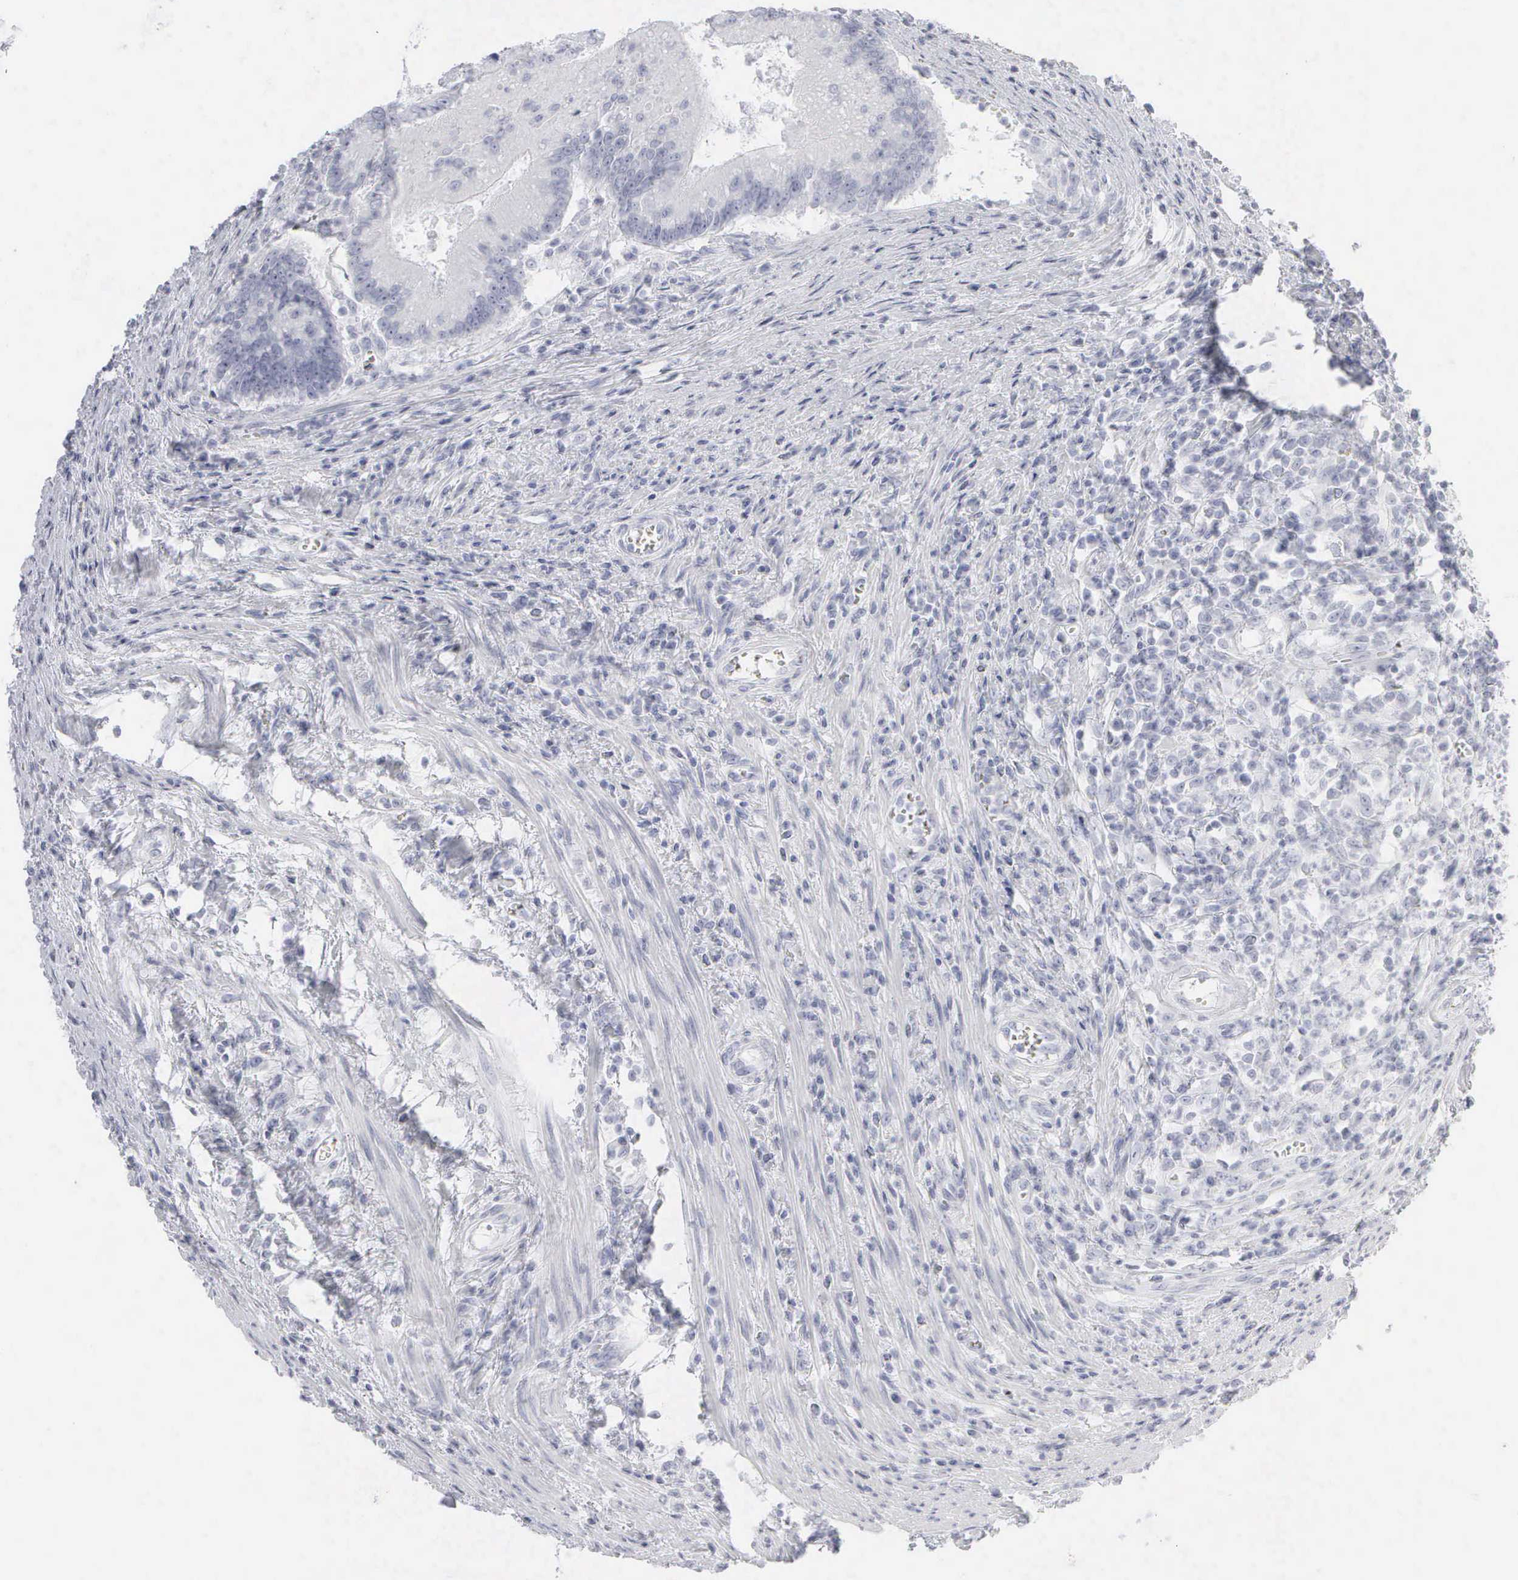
{"staining": {"intensity": "negative", "quantity": "none", "location": "none"}, "tissue": "colorectal cancer", "cell_type": "Tumor cells", "image_type": "cancer", "snomed": [{"axis": "morphology", "description": "Adenocarcinoma, NOS"}, {"axis": "topography", "description": "Rectum"}], "caption": "This is an immunohistochemistry (IHC) photomicrograph of adenocarcinoma (colorectal). There is no staining in tumor cells.", "gene": "KRT14", "patient": {"sex": "female", "age": 81}}